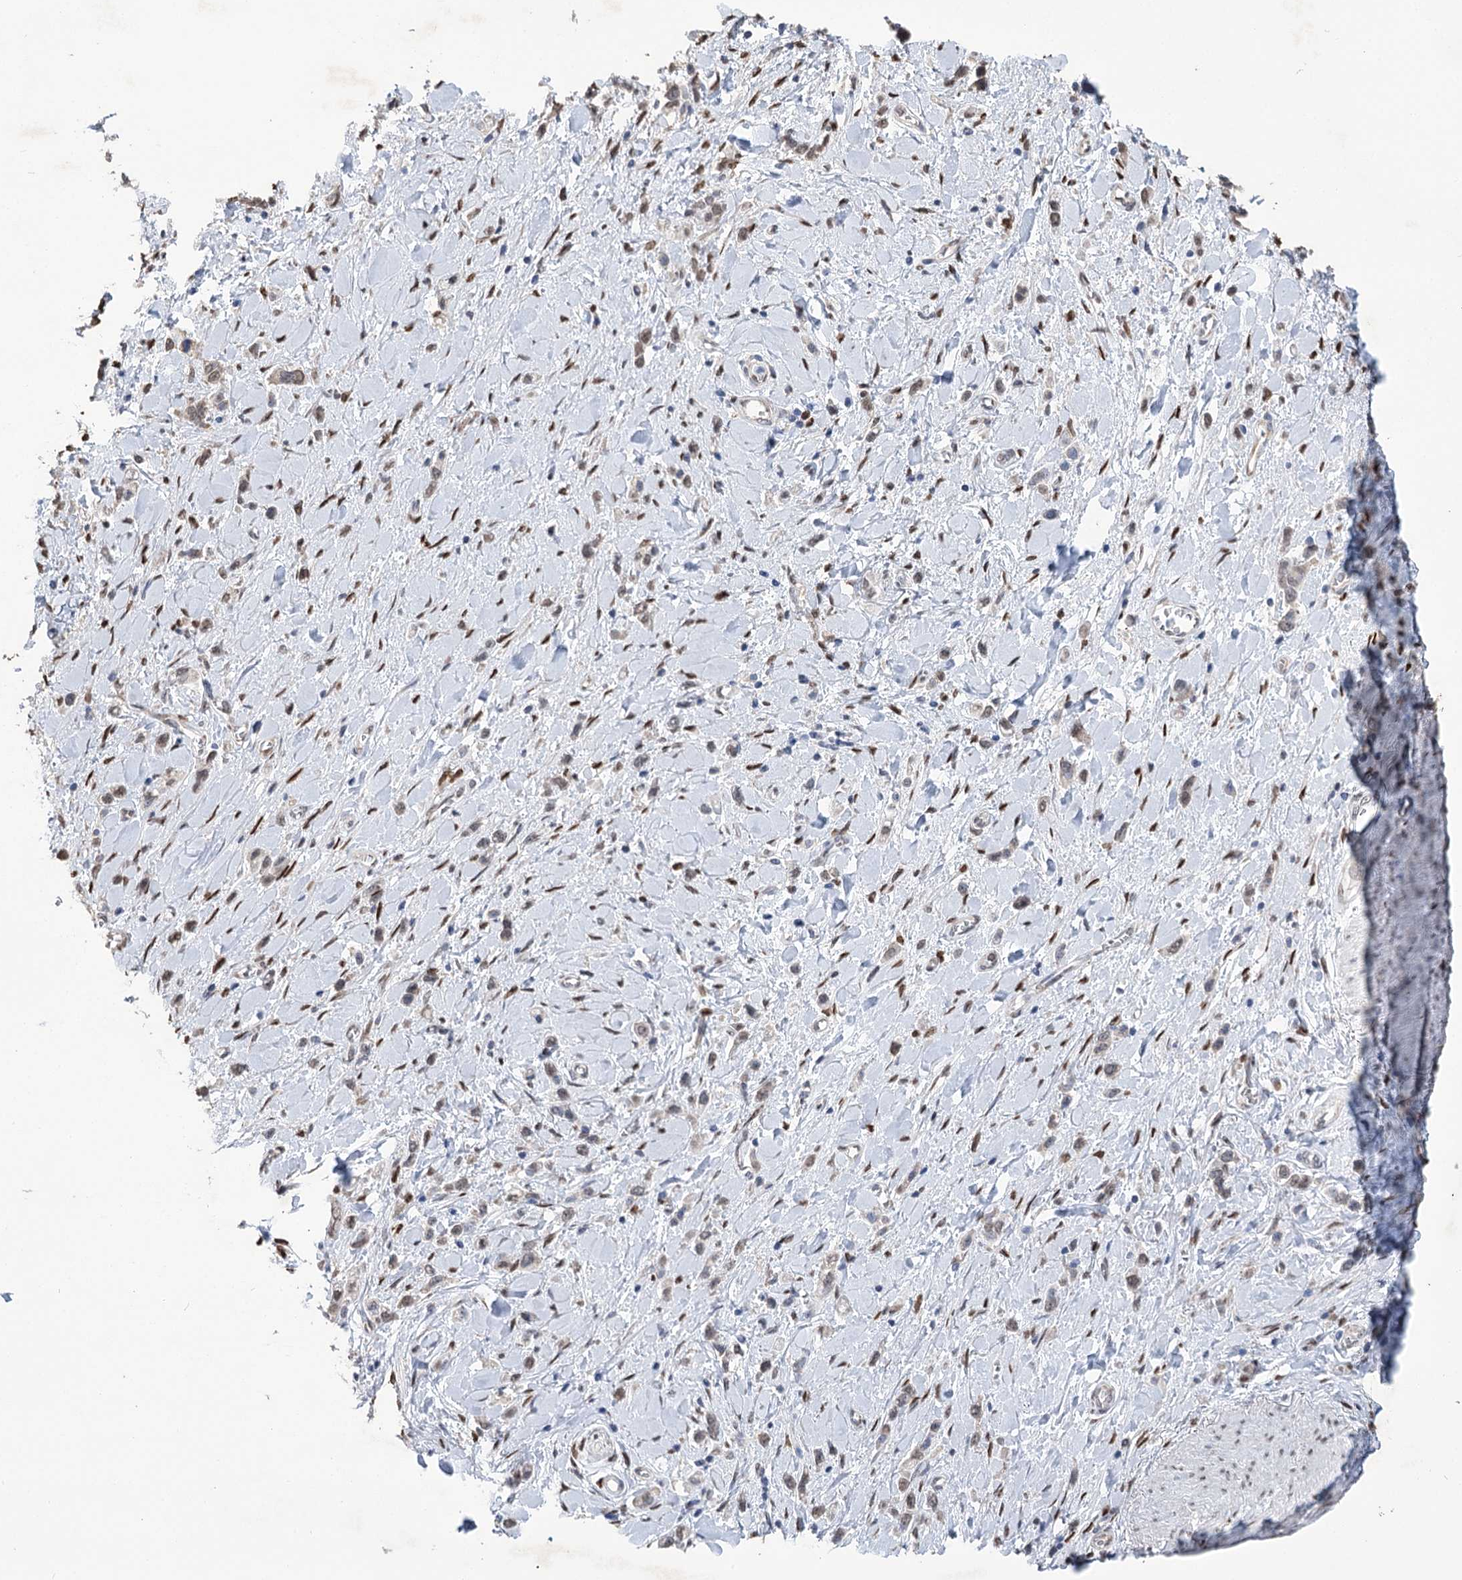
{"staining": {"intensity": "weak", "quantity": "25%-75%", "location": "cytoplasmic/membranous,nuclear"}, "tissue": "stomach cancer", "cell_type": "Tumor cells", "image_type": "cancer", "snomed": [{"axis": "morphology", "description": "Normal tissue, NOS"}, {"axis": "morphology", "description": "Adenocarcinoma, NOS"}, {"axis": "topography", "description": "Stomach, upper"}, {"axis": "topography", "description": "Stomach"}], "caption": "The histopathology image displays immunohistochemical staining of adenocarcinoma (stomach). There is weak cytoplasmic/membranous and nuclear positivity is present in about 25%-75% of tumor cells. (brown staining indicates protein expression, while blue staining denotes nuclei).", "gene": "NFU1", "patient": {"sex": "female", "age": 65}}